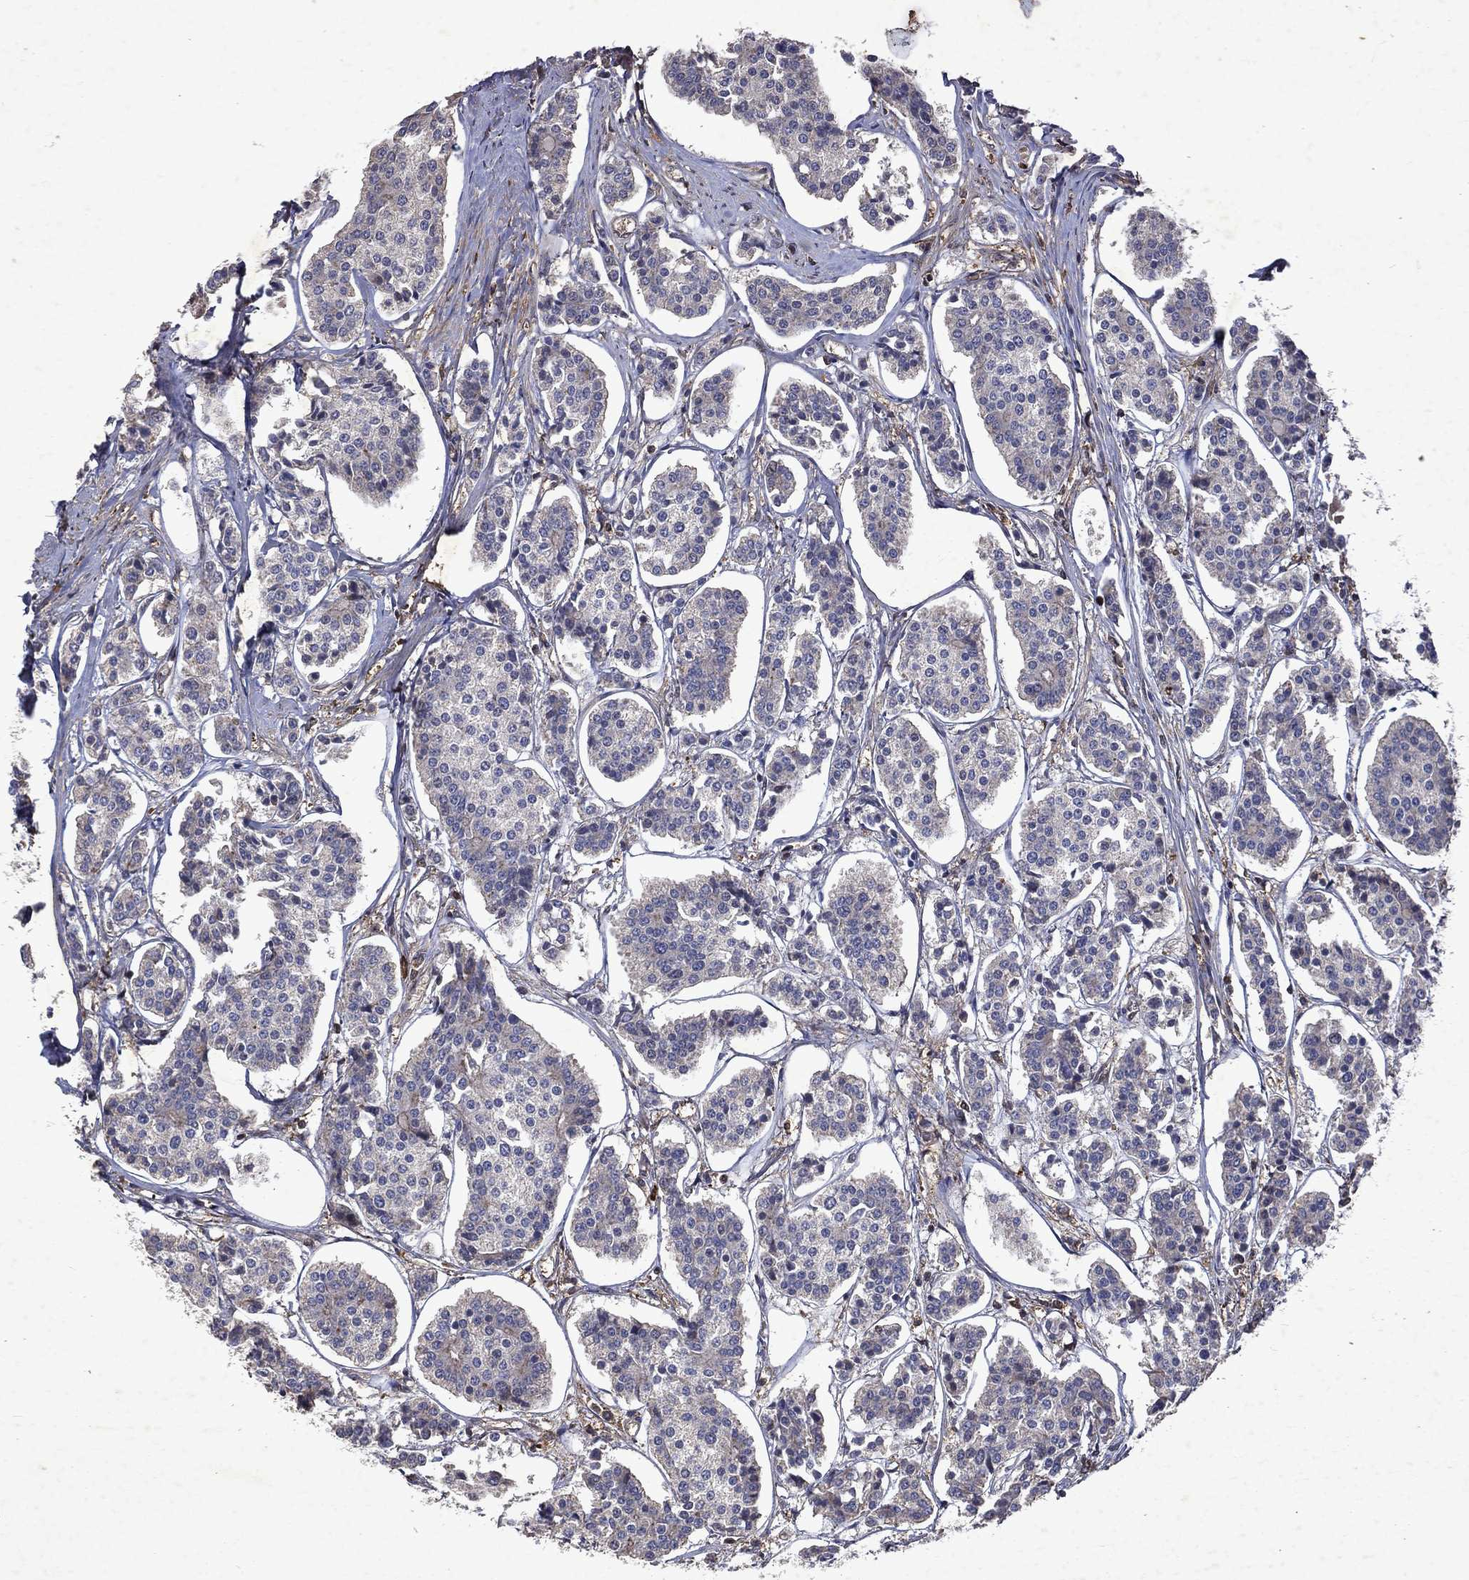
{"staining": {"intensity": "negative", "quantity": "none", "location": "none"}, "tissue": "carcinoid", "cell_type": "Tumor cells", "image_type": "cancer", "snomed": [{"axis": "morphology", "description": "Carcinoid, malignant, NOS"}, {"axis": "topography", "description": "Small intestine"}], "caption": "Malignant carcinoid was stained to show a protein in brown. There is no significant positivity in tumor cells. (DAB (3,3'-diaminobenzidine) immunohistochemistry, high magnification).", "gene": "MTAP", "patient": {"sex": "female", "age": 65}}